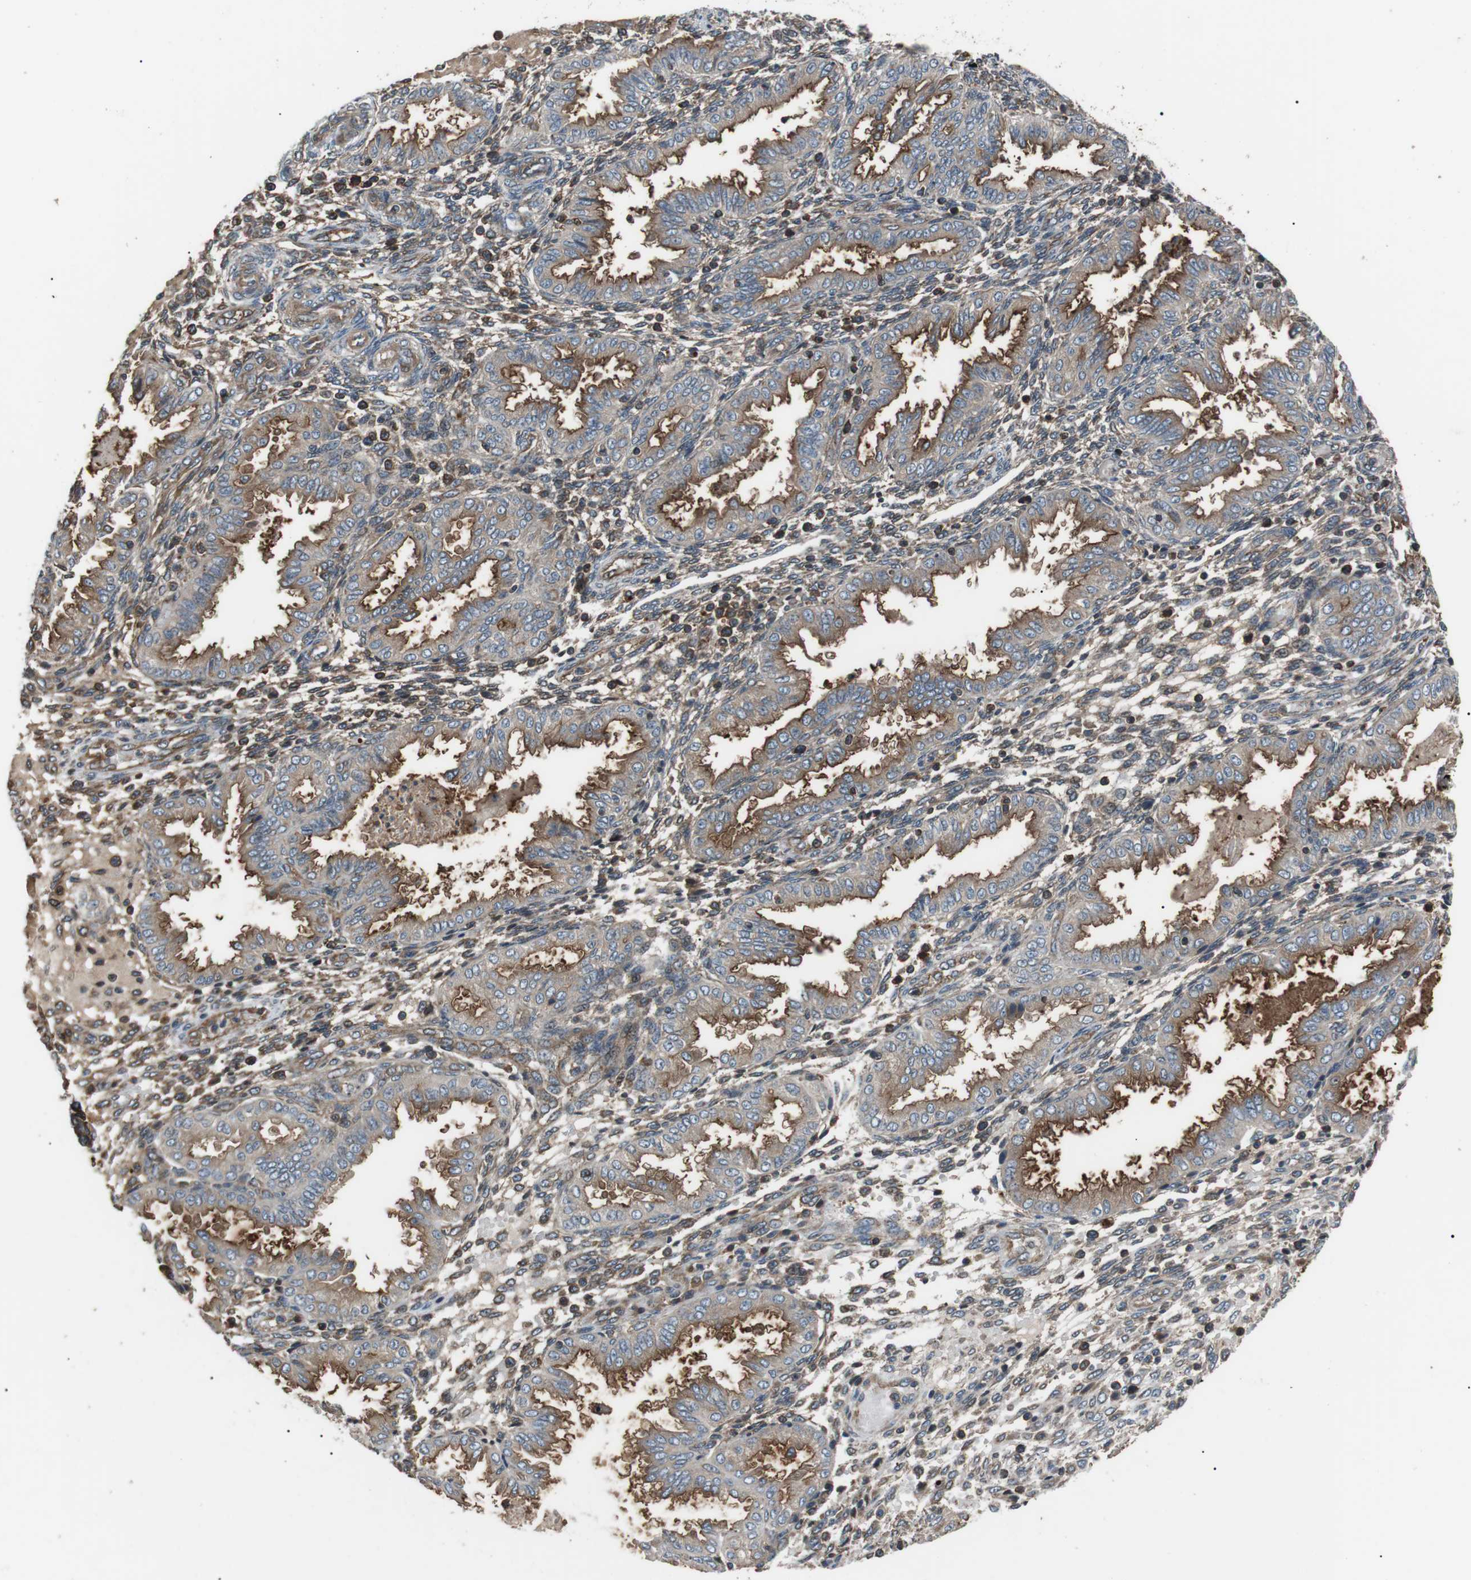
{"staining": {"intensity": "weak", "quantity": "25%-75%", "location": "cytoplasmic/membranous"}, "tissue": "endometrium", "cell_type": "Cells in endometrial stroma", "image_type": "normal", "snomed": [{"axis": "morphology", "description": "Normal tissue, NOS"}, {"axis": "topography", "description": "Endometrium"}], "caption": "Cells in endometrial stroma display weak cytoplasmic/membranous expression in approximately 25%-75% of cells in benign endometrium. (Stains: DAB in brown, nuclei in blue, Microscopy: brightfield microscopy at high magnification).", "gene": "GPR161", "patient": {"sex": "female", "age": 33}}